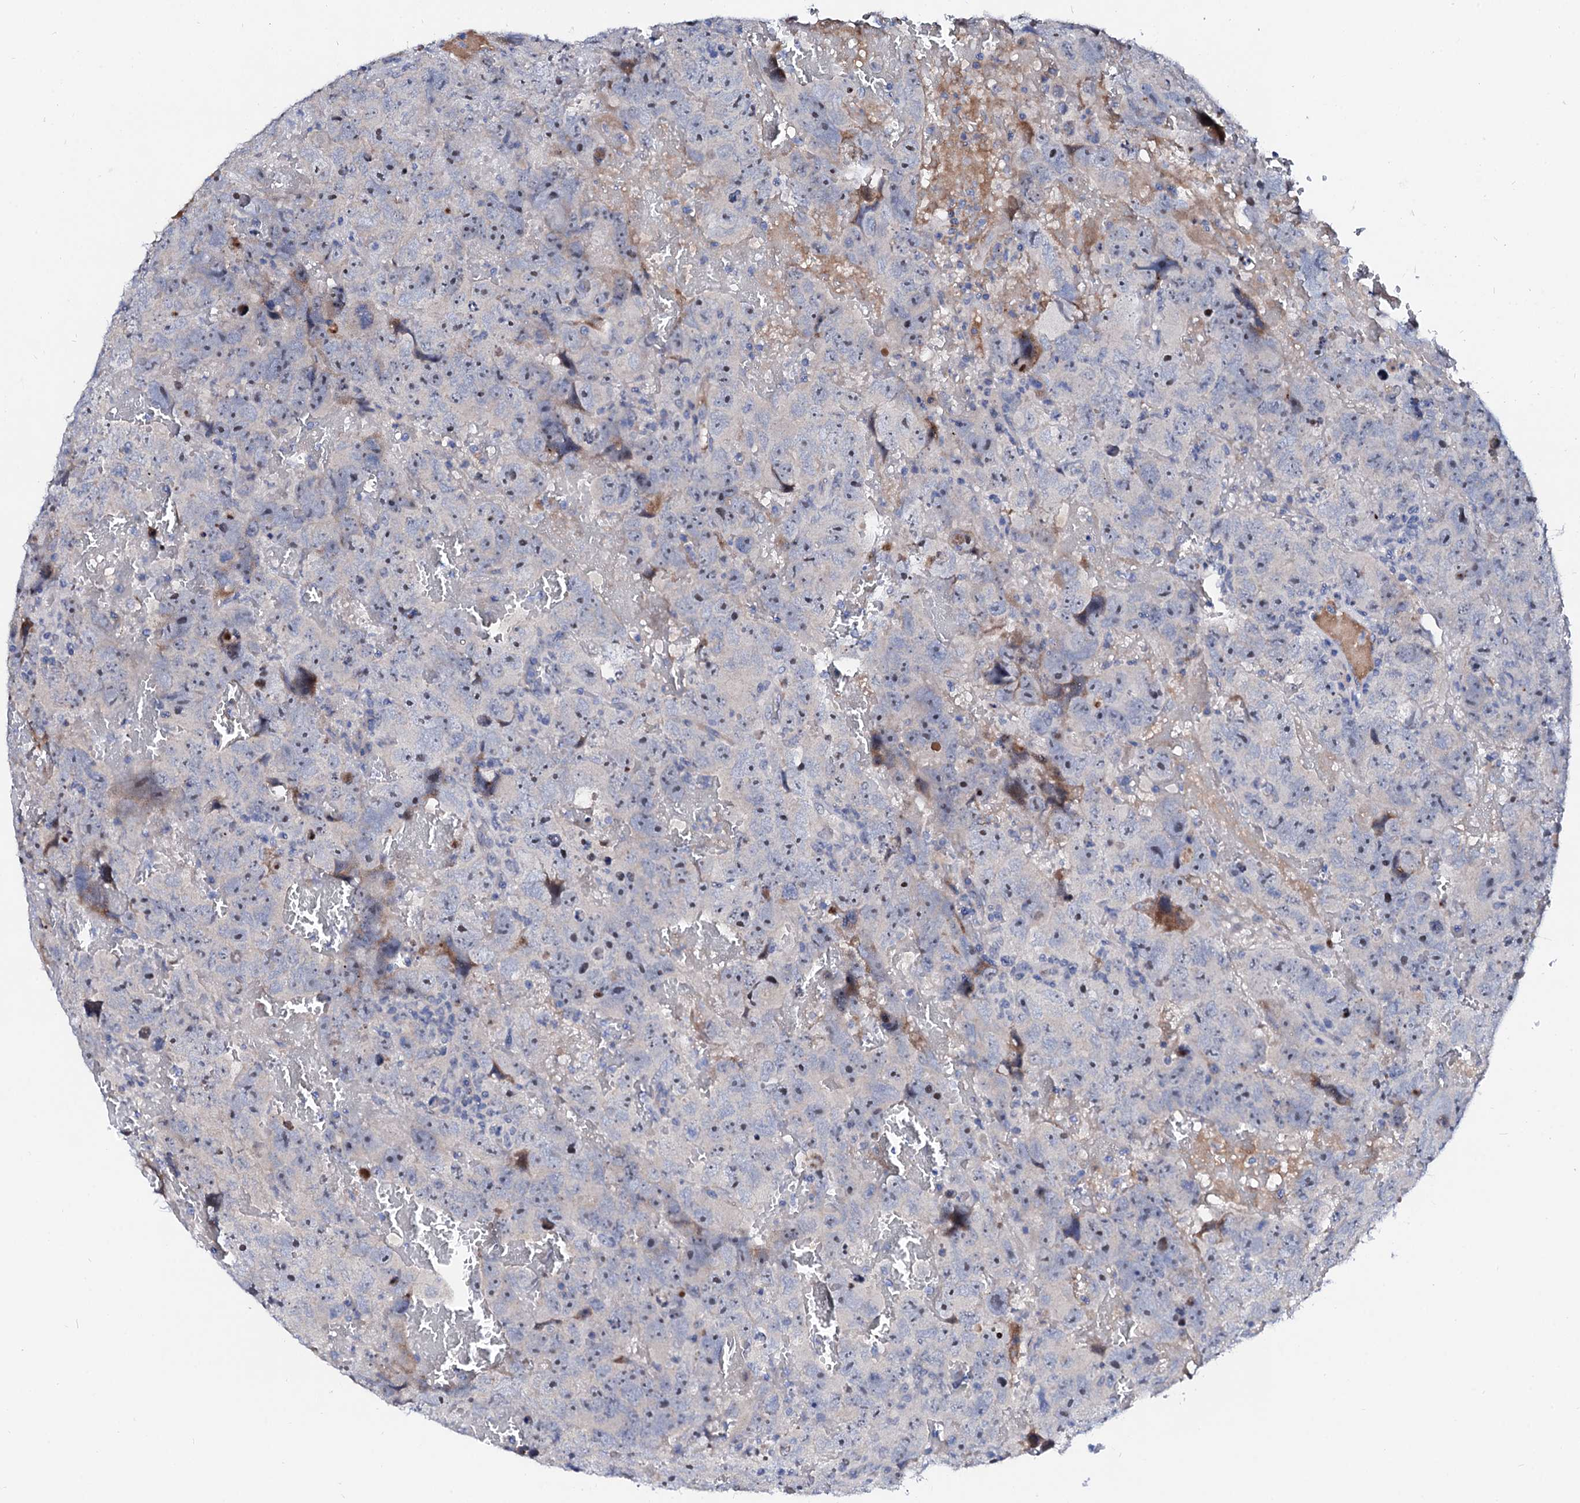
{"staining": {"intensity": "negative", "quantity": "none", "location": "none"}, "tissue": "testis cancer", "cell_type": "Tumor cells", "image_type": "cancer", "snomed": [{"axis": "morphology", "description": "Carcinoma, Embryonal, NOS"}, {"axis": "topography", "description": "Testis"}], "caption": "This is an IHC photomicrograph of human testis cancer. There is no positivity in tumor cells.", "gene": "BTBD16", "patient": {"sex": "male", "age": 45}}